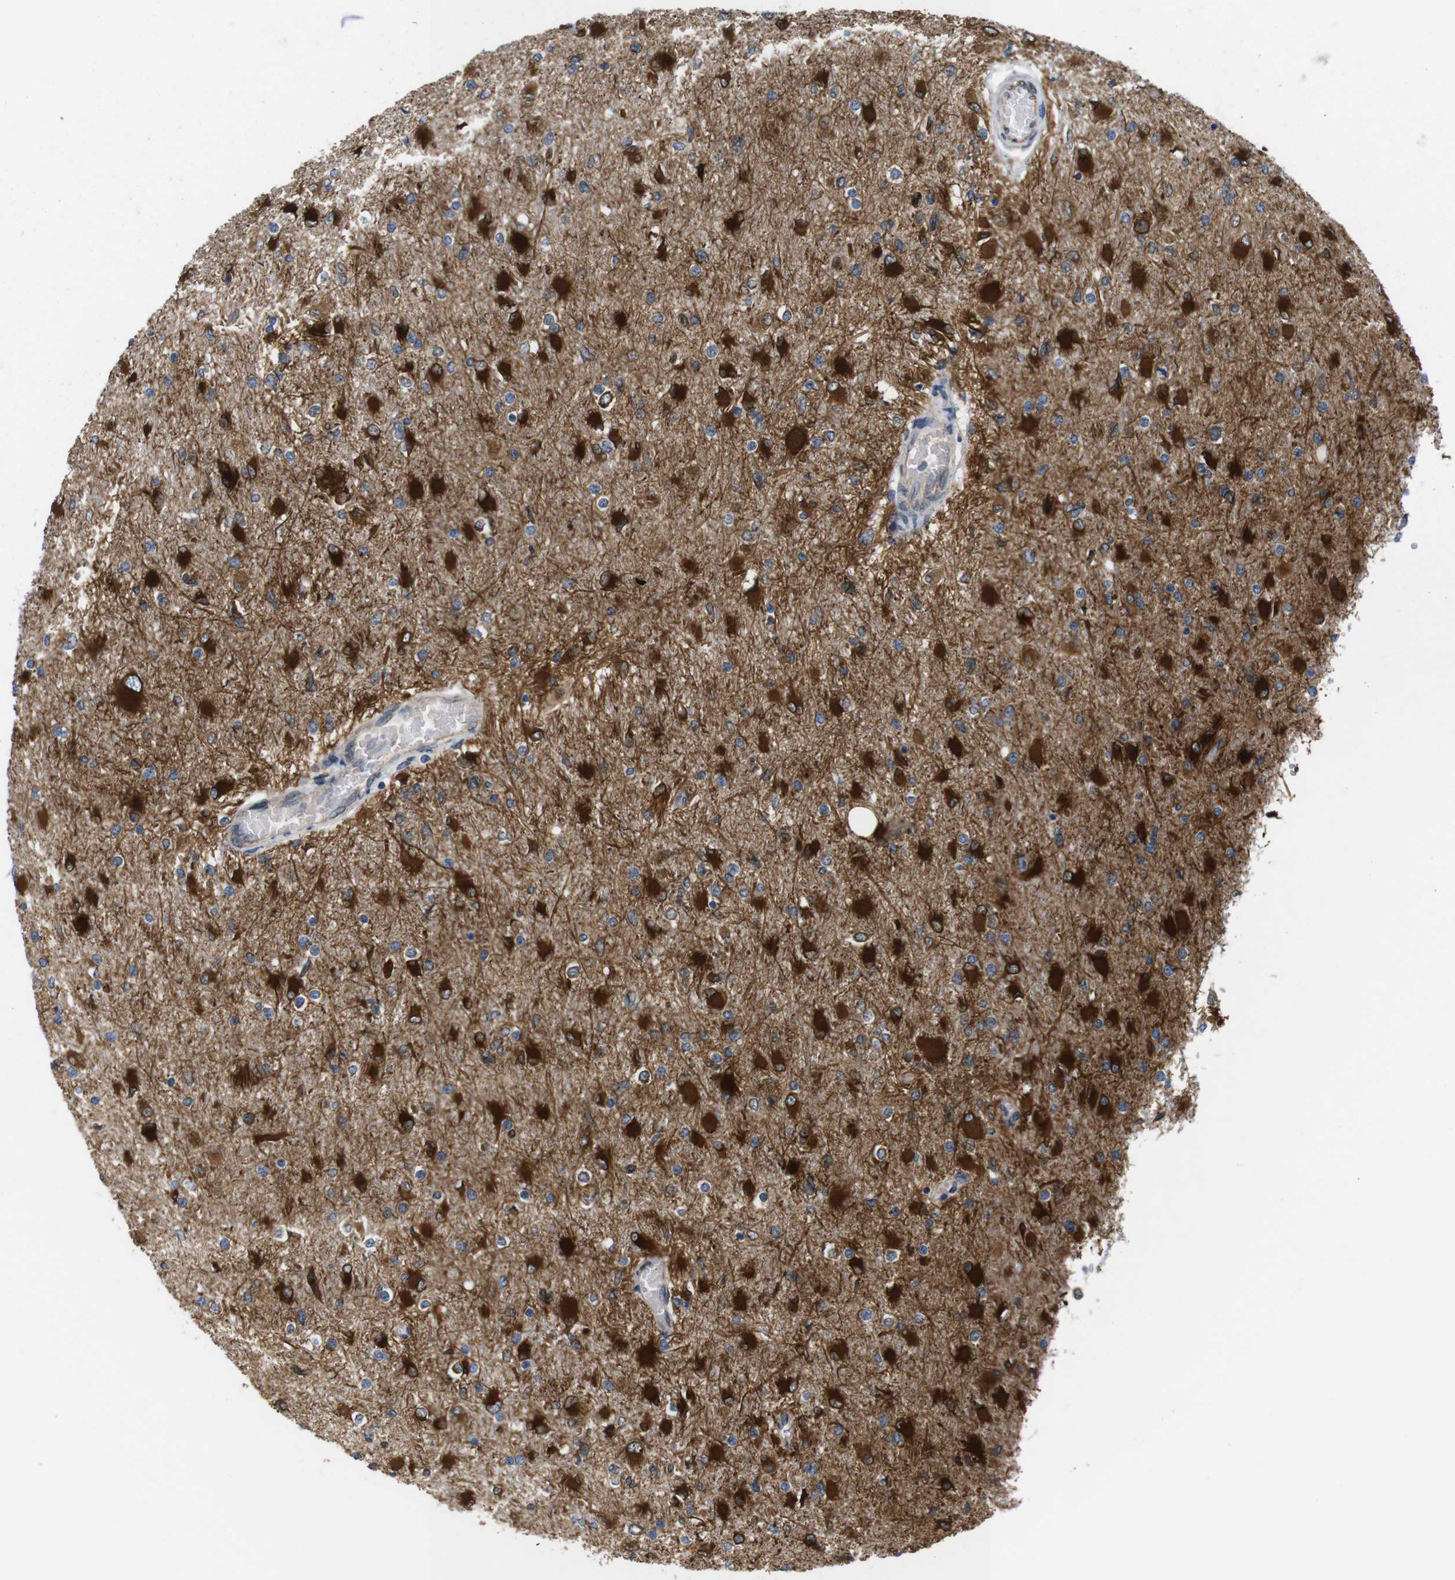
{"staining": {"intensity": "strong", "quantity": ">75%", "location": "cytoplasmic/membranous"}, "tissue": "glioma", "cell_type": "Tumor cells", "image_type": "cancer", "snomed": [{"axis": "morphology", "description": "Glioma, malignant, High grade"}, {"axis": "topography", "description": "Cerebral cortex"}], "caption": "Malignant glioma (high-grade) stained with IHC demonstrates strong cytoplasmic/membranous expression in about >75% of tumor cells. The protein of interest is stained brown, and the nuclei are stained in blue (DAB IHC with brightfield microscopy, high magnification).", "gene": "HACD3", "patient": {"sex": "female", "age": 36}}